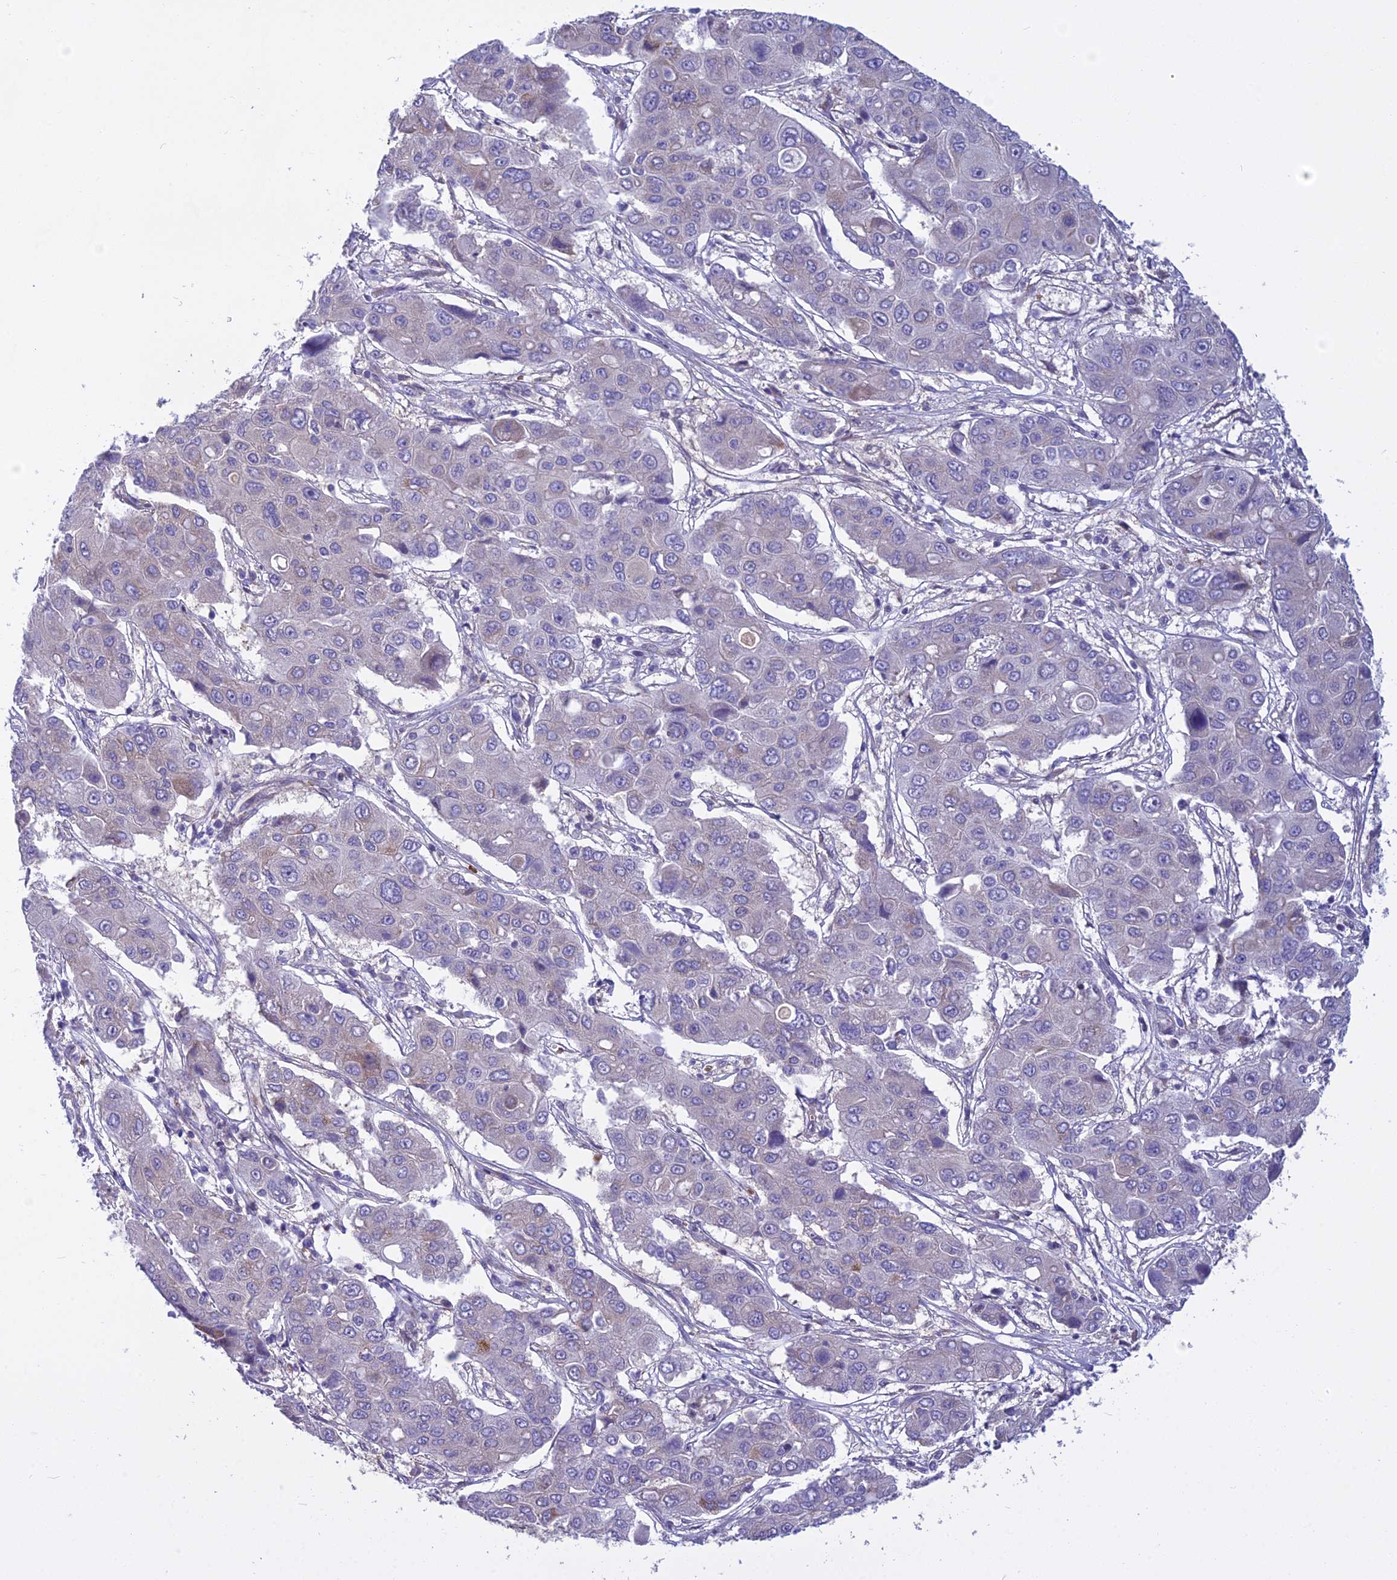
{"staining": {"intensity": "negative", "quantity": "none", "location": "none"}, "tissue": "liver cancer", "cell_type": "Tumor cells", "image_type": "cancer", "snomed": [{"axis": "morphology", "description": "Cholangiocarcinoma"}, {"axis": "topography", "description": "Liver"}], "caption": "Immunohistochemistry (IHC) micrograph of human liver cancer stained for a protein (brown), which demonstrates no staining in tumor cells.", "gene": "PCDHB14", "patient": {"sex": "male", "age": 67}}